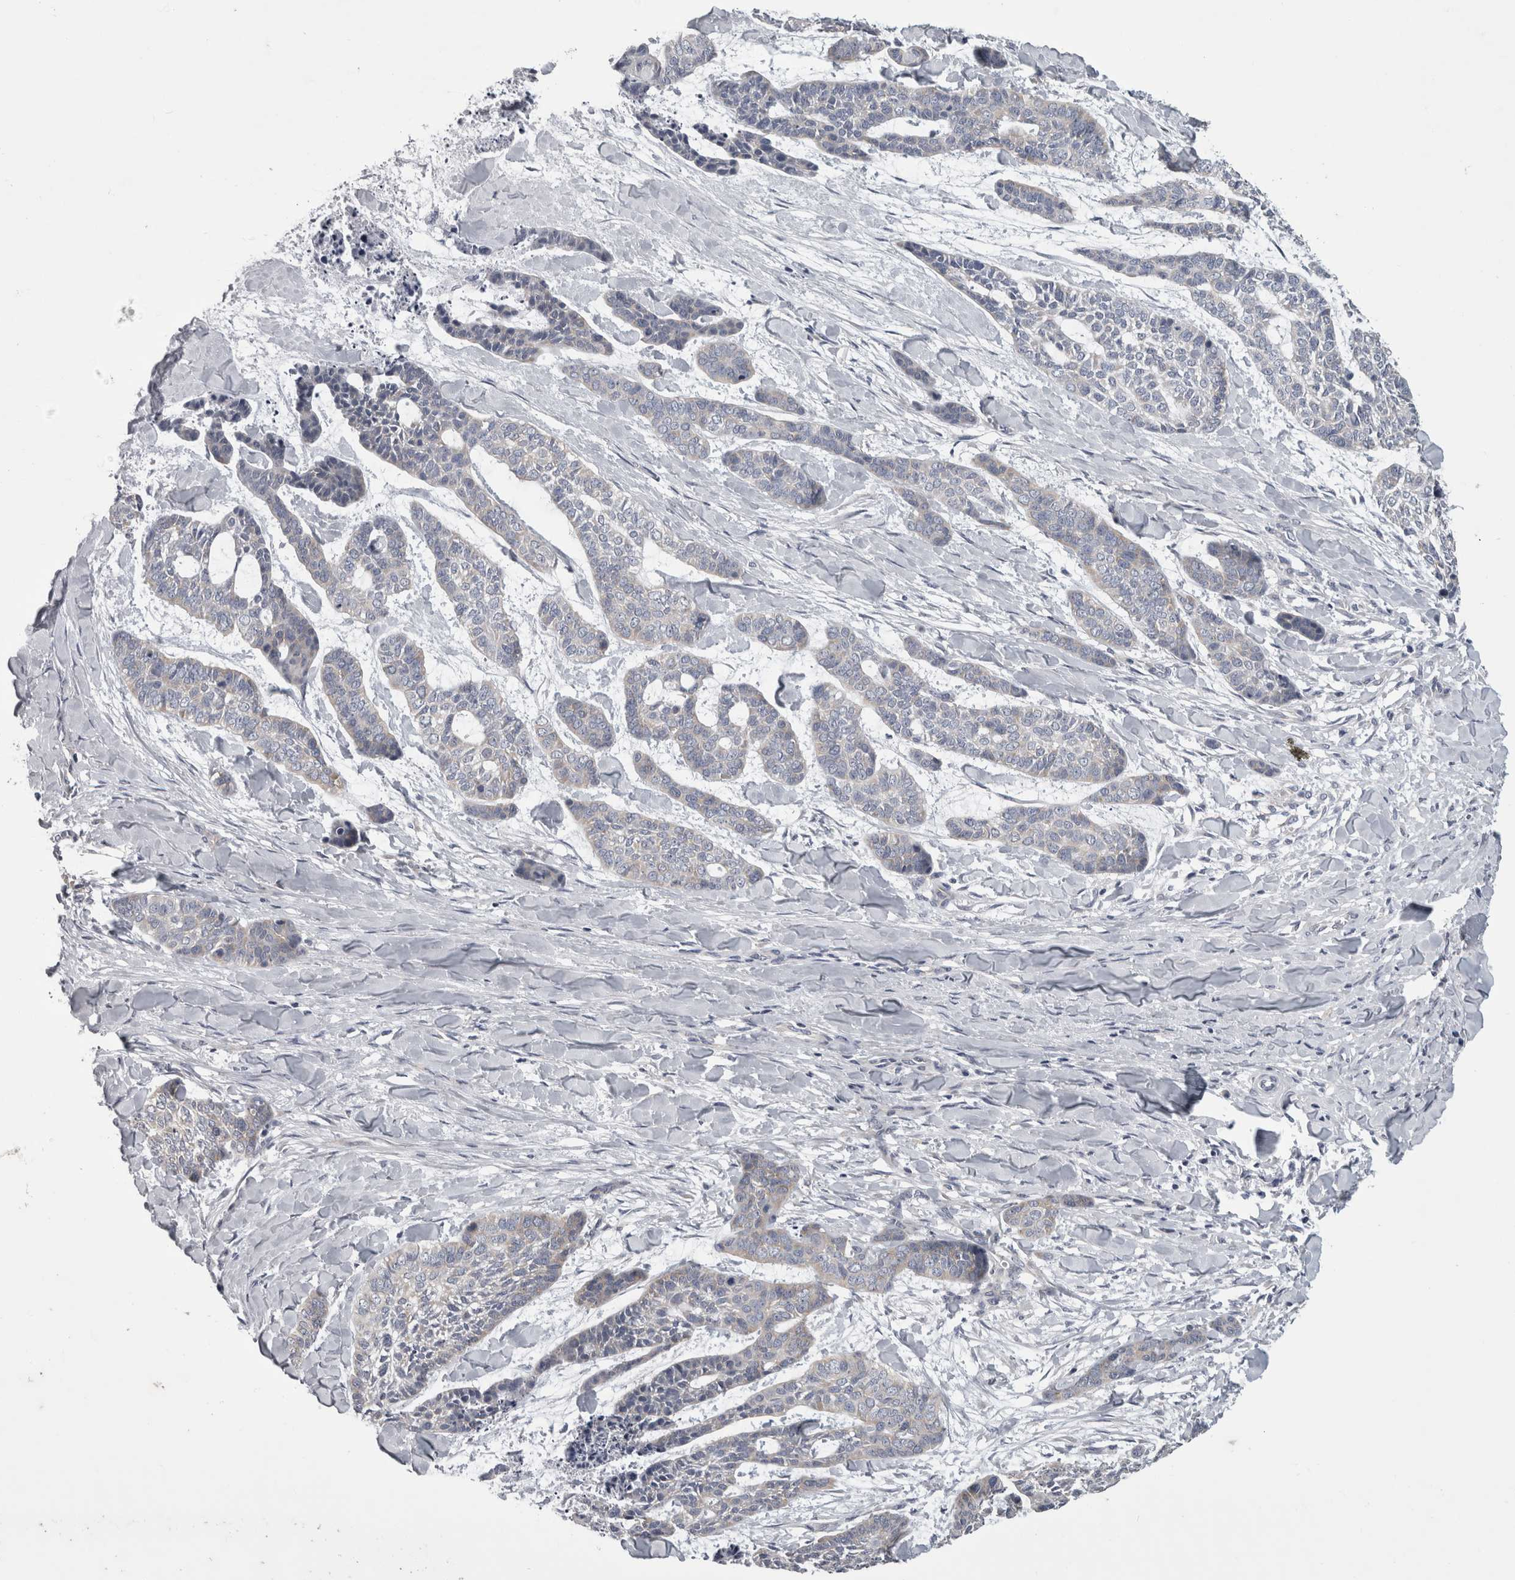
{"staining": {"intensity": "negative", "quantity": "none", "location": "none"}, "tissue": "skin cancer", "cell_type": "Tumor cells", "image_type": "cancer", "snomed": [{"axis": "morphology", "description": "Basal cell carcinoma"}, {"axis": "topography", "description": "Skin"}], "caption": "Basal cell carcinoma (skin) was stained to show a protein in brown. There is no significant expression in tumor cells. (Brightfield microscopy of DAB (3,3'-diaminobenzidine) IHC at high magnification).", "gene": "PRRC2C", "patient": {"sex": "female", "age": 64}}